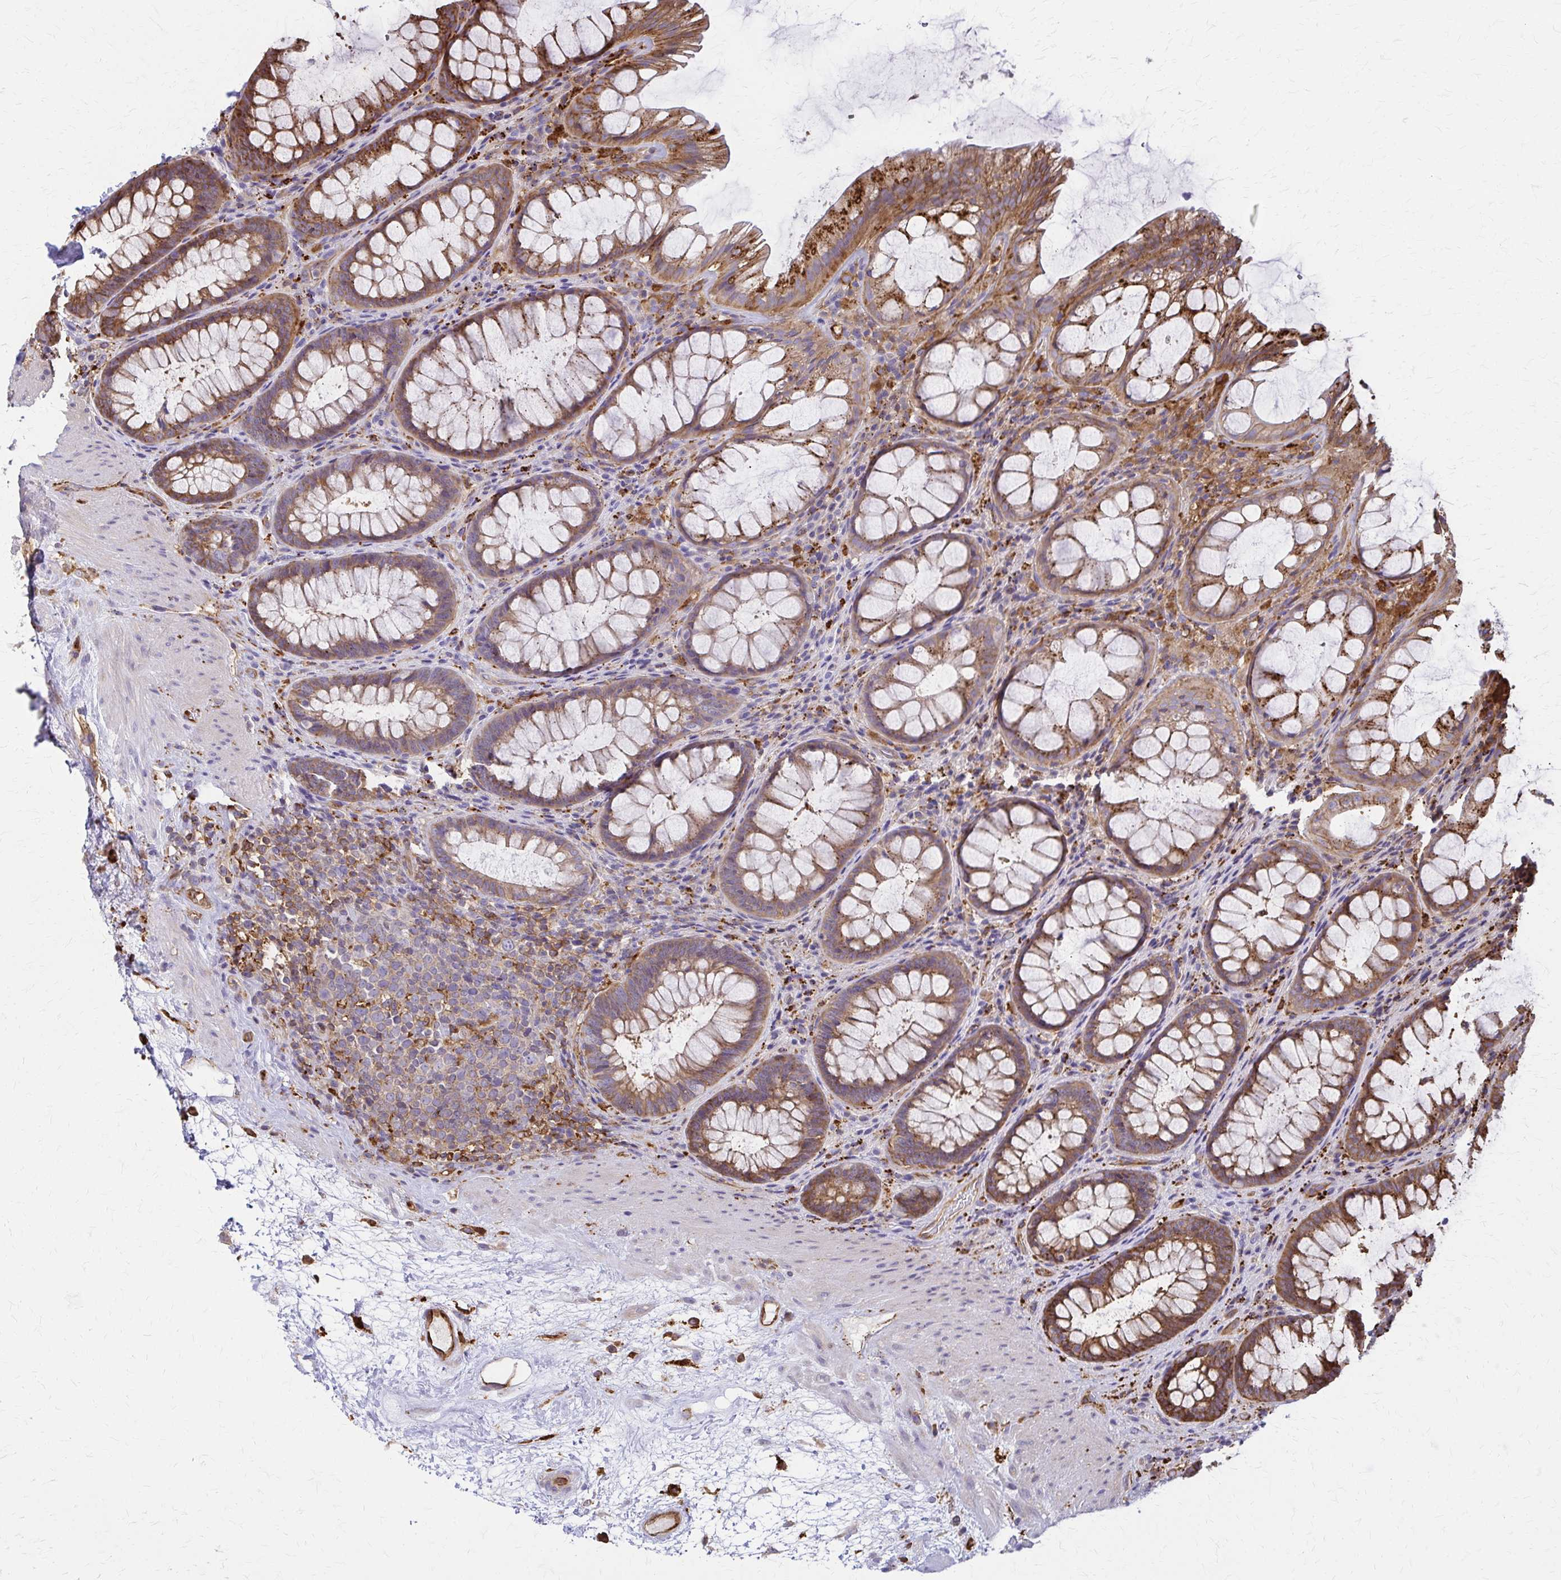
{"staining": {"intensity": "moderate", "quantity": ">75%", "location": "cytoplasmic/membranous"}, "tissue": "rectum", "cell_type": "Glandular cells", "image_type": "normal", "snomed": [{"axis": "morphology", "description": "Normal tissue, NOS"}, {"axis": "topography", "description": "Rectum"}], "caption": "IHC micrograph of benign human rectum stained for a protein (brown), which demonstrates medium levels of moderate cytoplasmic/membranous staining in about >75% of glandular cells.", "gene": "WASF2", "patient": {"sex": "male", "age": 72}}